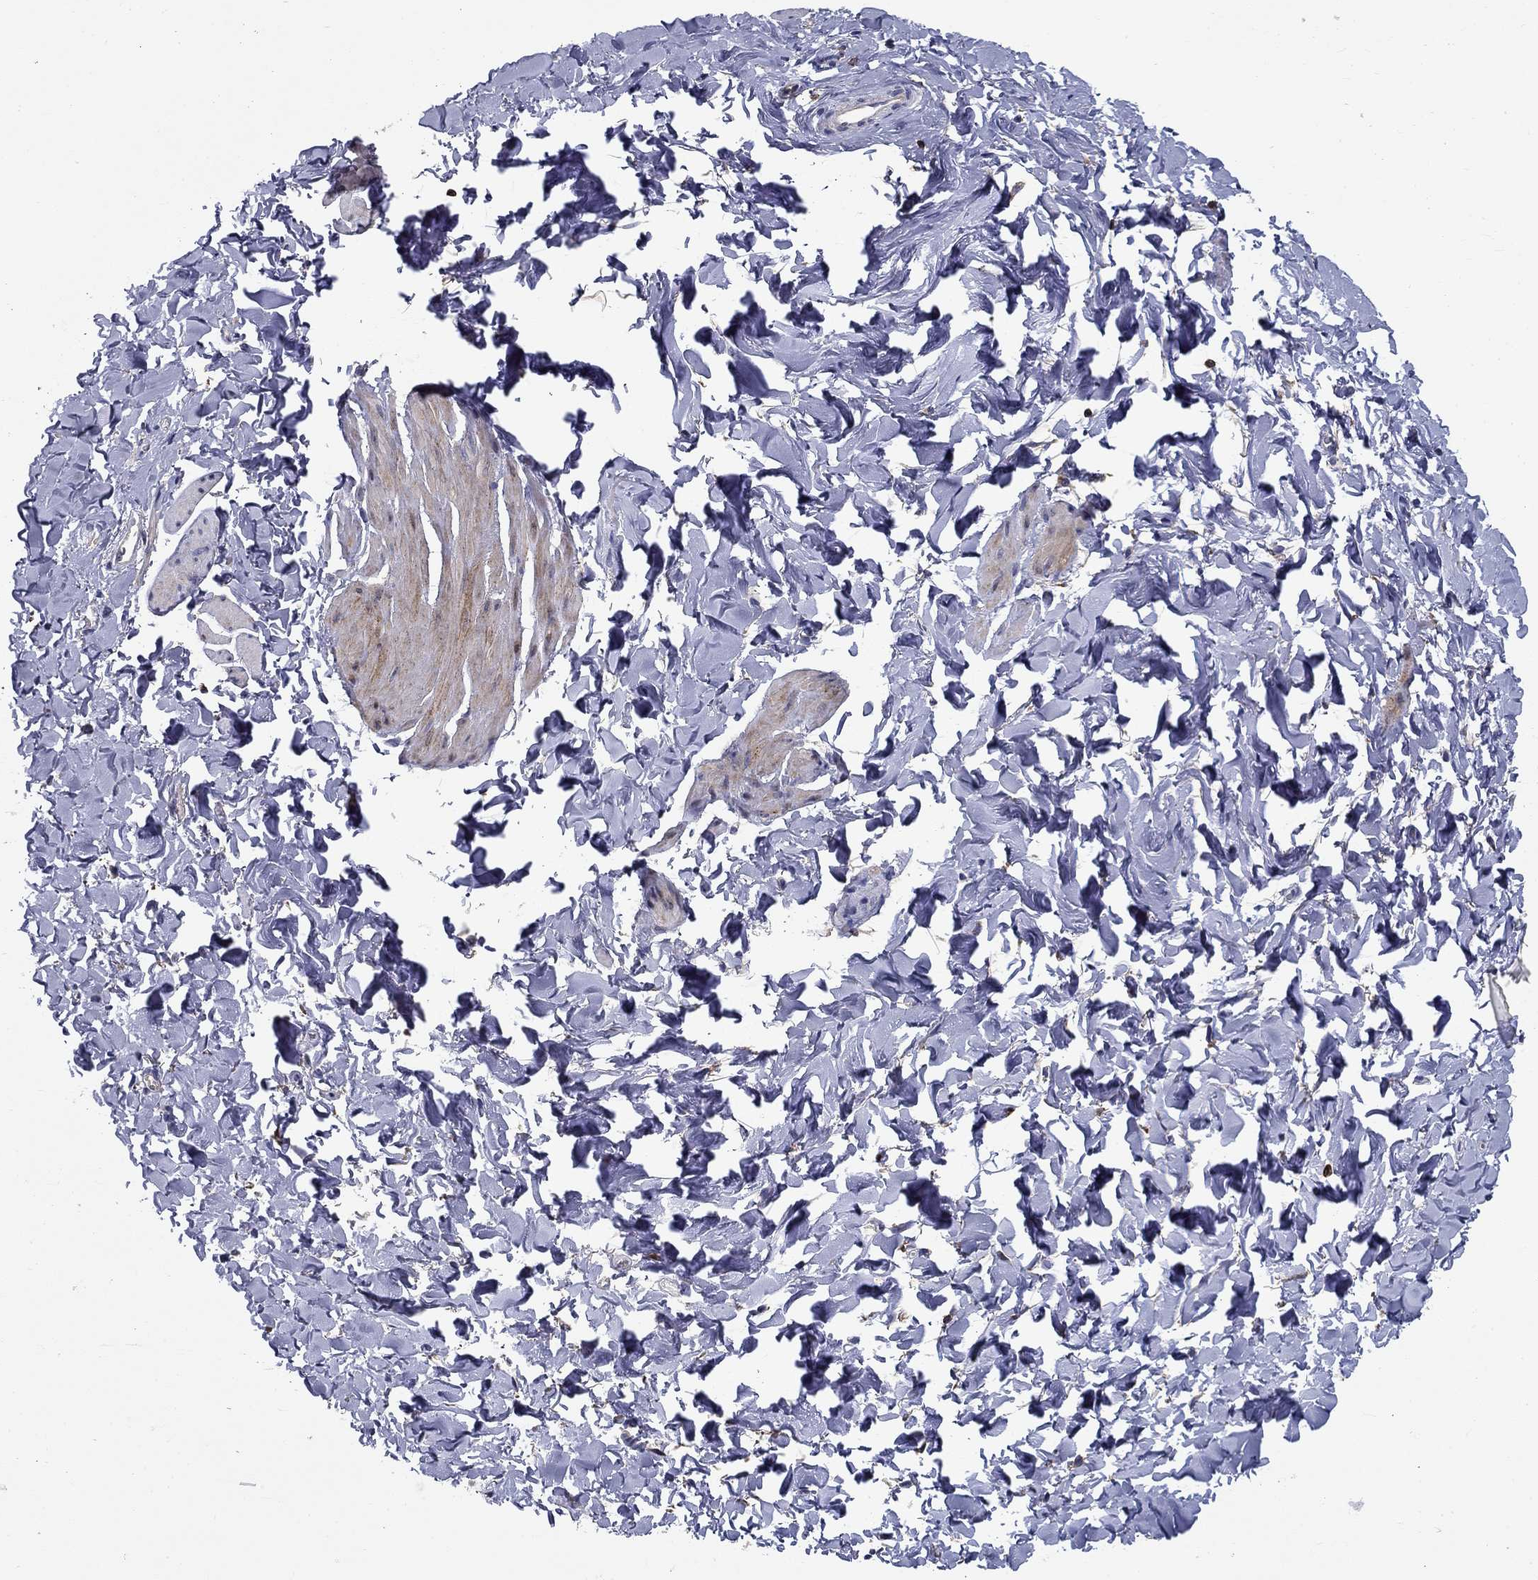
{"staining": {"intensity": "weak", "quantity": "<25%", "location": "cytoplasmic/membranous"}, "tissue": "smooth muscle", "cell_type": "Smooth muscle cells", "image_type": "normal", "snomed": [{"axis": "morphology", "description": "Normal tissue, NOS"}, {"axis": "topography", "description": "Adipose tissue"}, {"axis": "topography", "description": "Smooth muscle"}, {"axis": "topography", "description": "Peripheral nerve tissue"}], "caption": "Smooth muscle cells are negative for brown protein staining in unremarkable smooth muscle. The staining was performed using DAB (3,3'-diaminobenzidine) to visualize the protein expression in brown, while the nuclei were stained in blue with hematoxylin (Magnification: 20x).", "gene": "SIT1", "patient": {"sex": "male", "age": 83}}